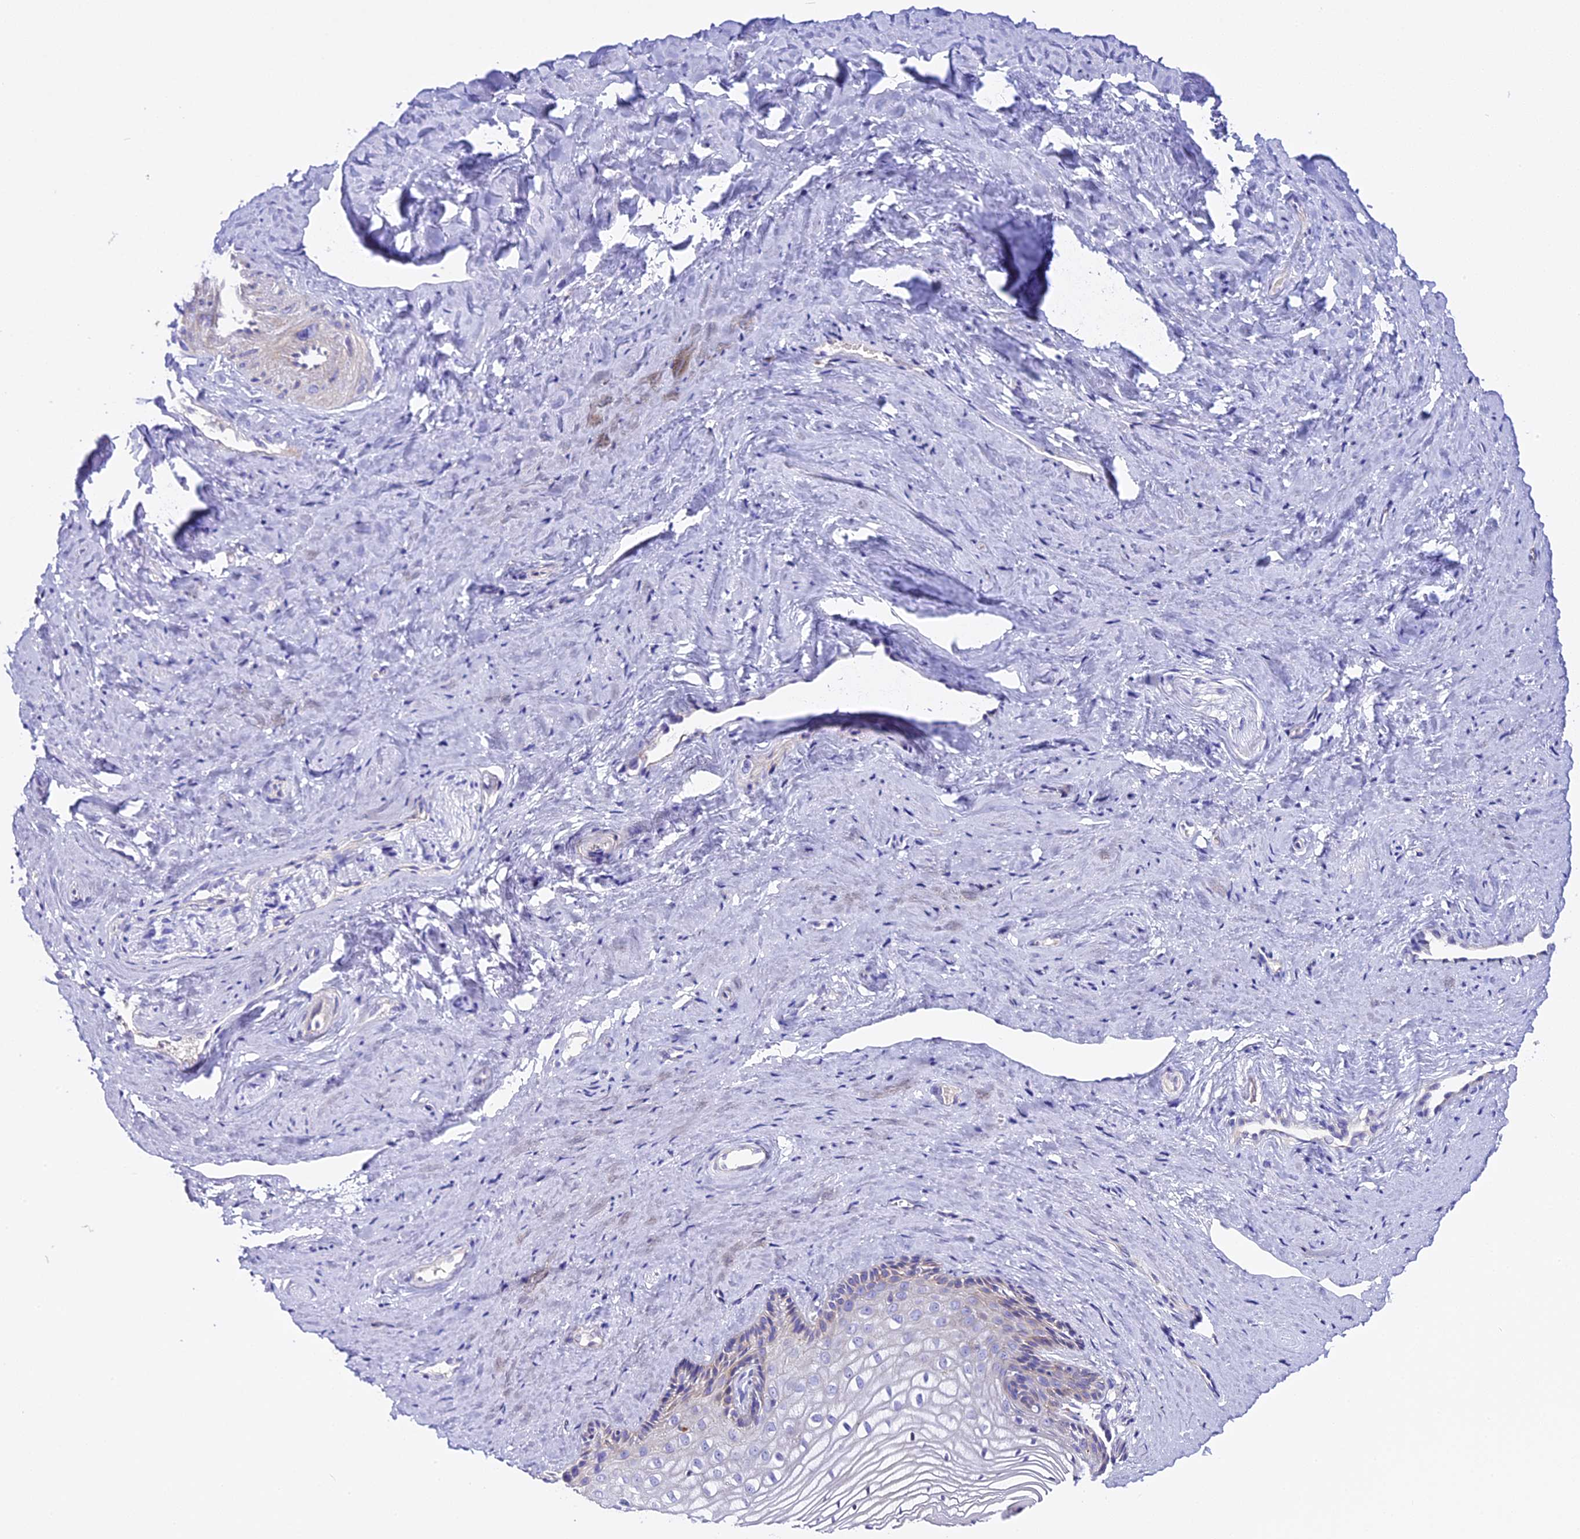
{"staining": {"intensity": "negative", "quantity": "none", "location": "none"}, "tissue": "vagina", "cell_type": "Squamous epithelial cells", "image_type": "normal", "snomed": [{"axis": "morphology", "description": "Normal tissue, NOS"}, {"axis": "topography", "description": "Vagina"}, {"axis": "topography", "description": "Cervix"}], "caption": "The micrograph reveals no staining of squamous epithelial cells in unremarkable vagina. The staining is performed using DAB (3,3'-diaminobenzidine) brown chromogen with nuclei counter-stained in using hematoxylin.", "gene": "NOD2", "patient": {"sex": "female", "age": 40}}